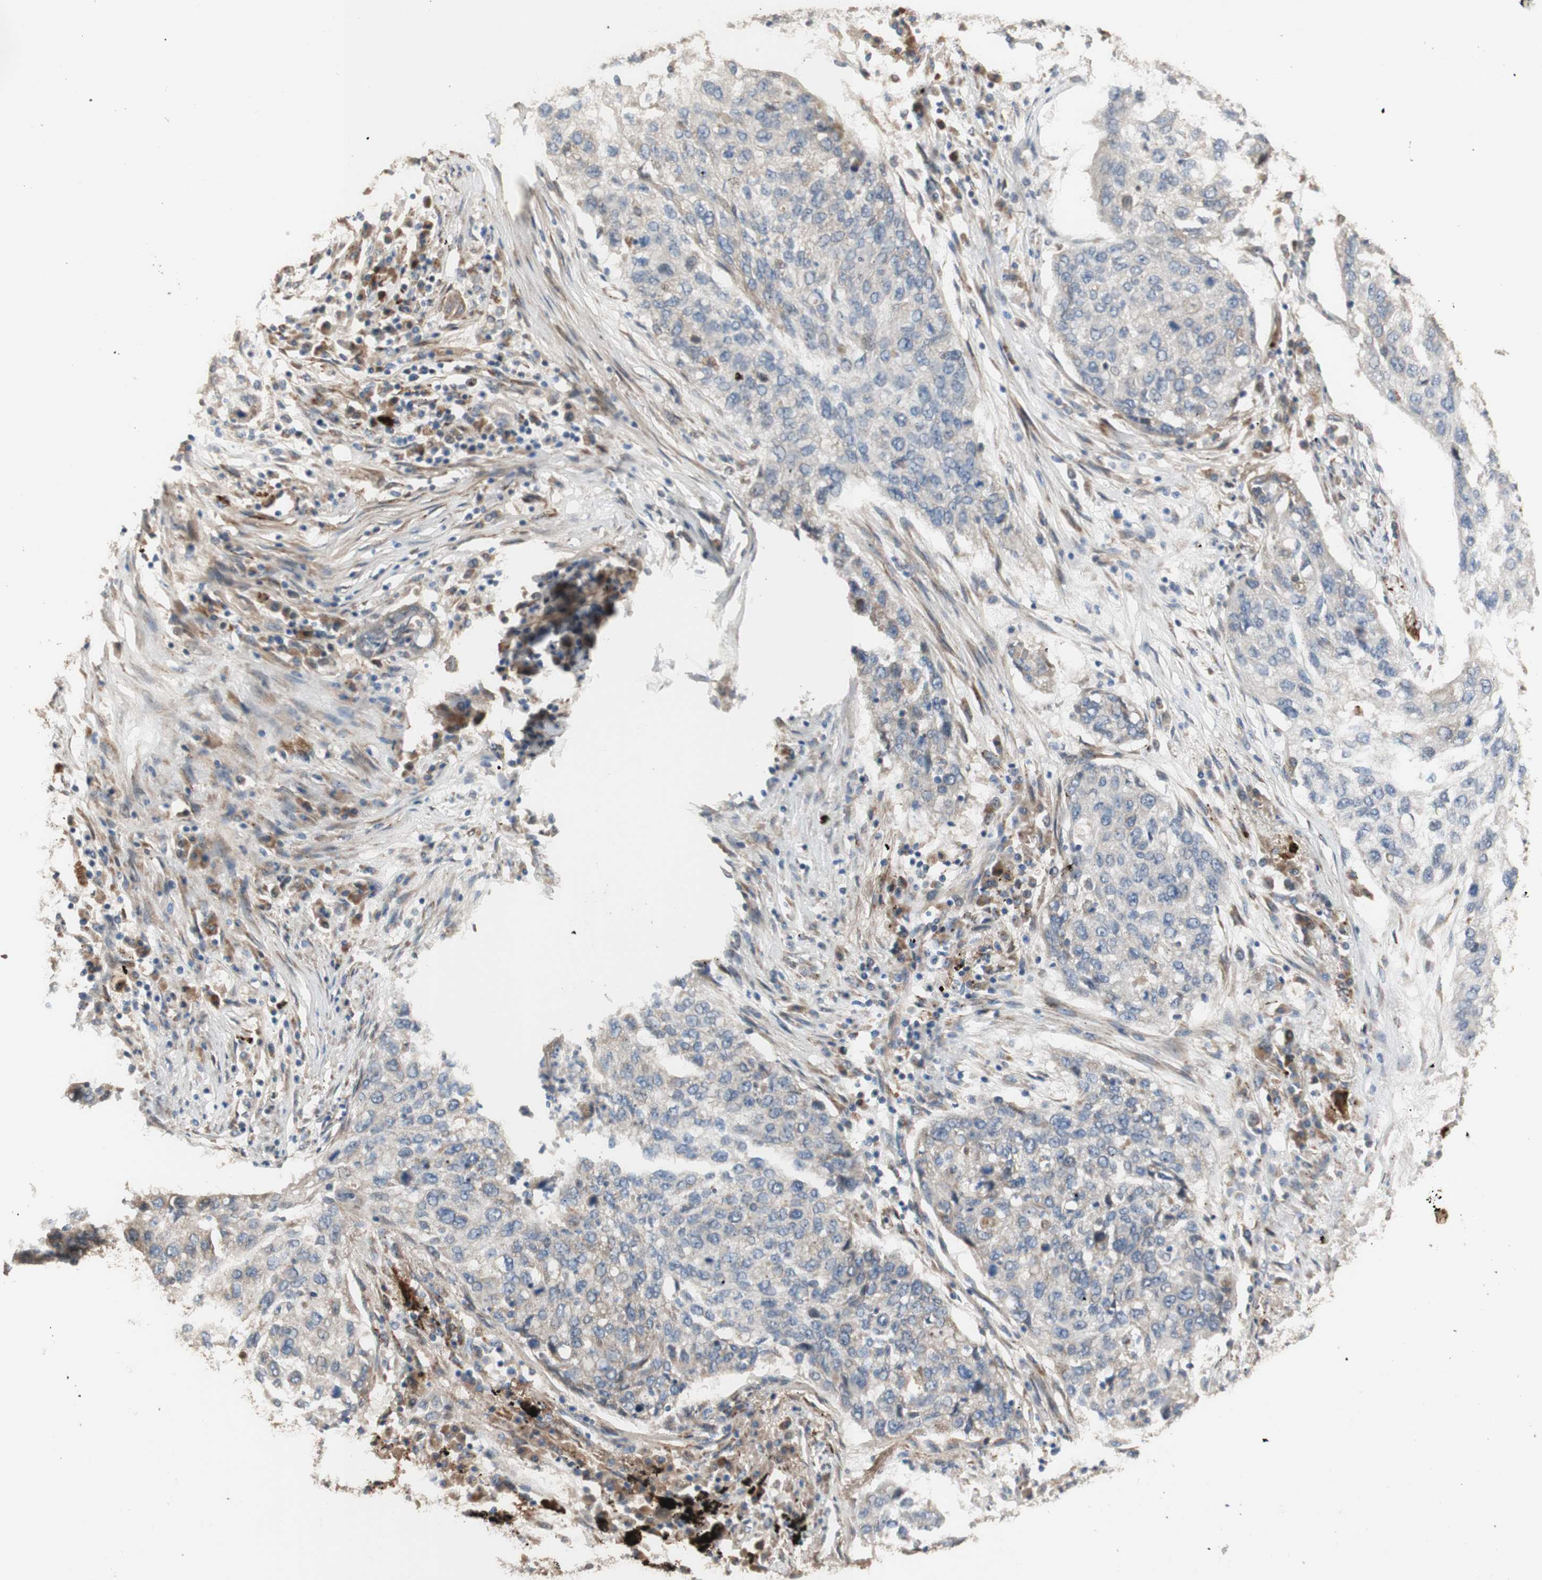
{"staining": {"intensity": "negative", "quantity": "none", "location": "none"}, "tissue": "lung cancer", "cell_type": "Tumor cells", "image_type": "cancer", "snomed": [{"axis": "morphology", "description": "Squamous cell carcinoma, NOS"}, {"axis": "topography", "description": "Lung"}], "caption": "DAB (3,3'-diaminobenzidine) immunohistochemical staining of human squamous cell carcinoma (lung) reveals no significant staining in tumor cells.", "gene": "PTPN21", "patient": {"sex": "female", "age": 63}}